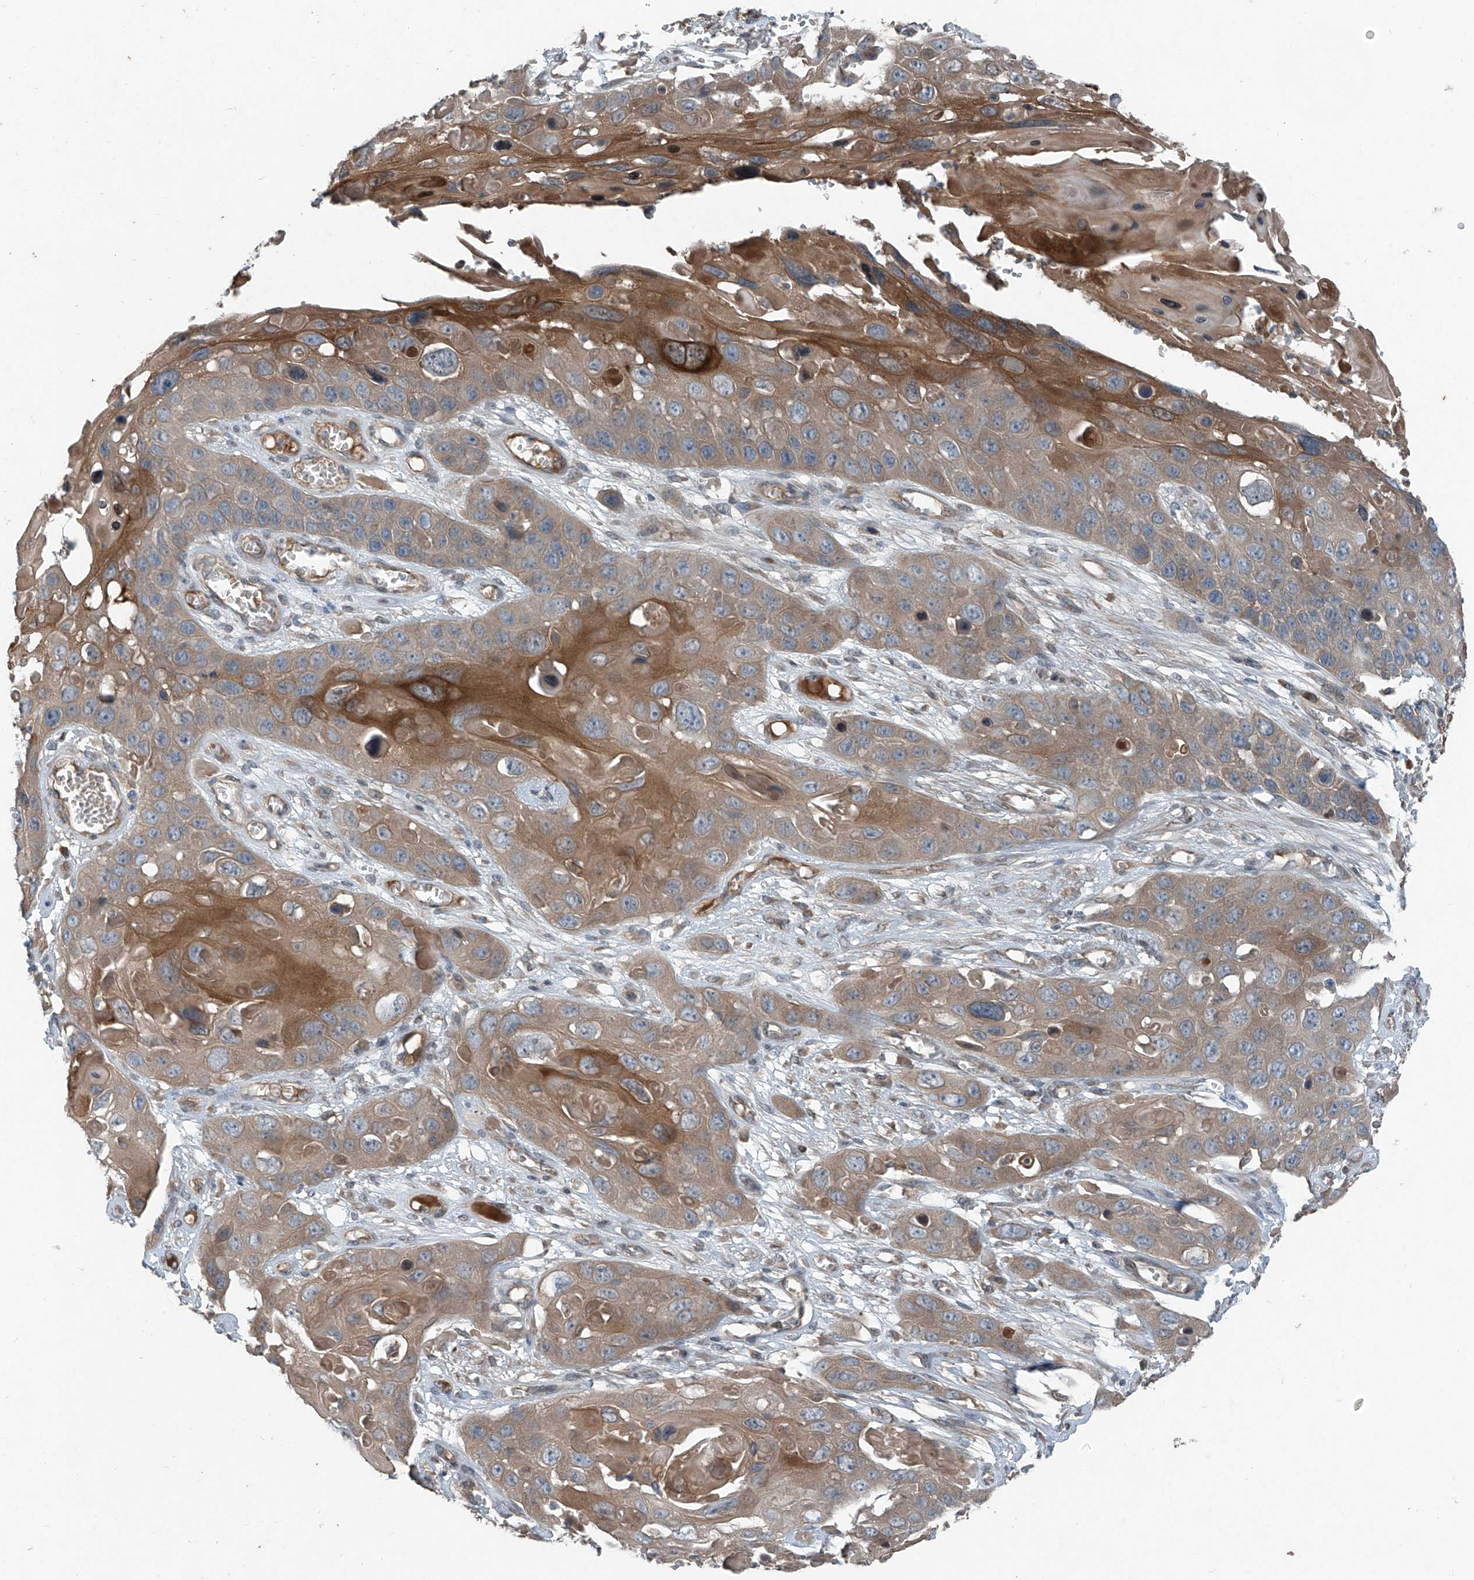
{"staining": {"intensity": "moderate", "quantity": ">75%", "location": "cytoplasmic/membranous"}, "tissue": "skin cancer", "cell_type": "Tumor cells", "image_type": "cancer", "snomed": [{"axis": "morphology", "description": "Squamous cell carcinoma, NOS"}, {"axis": "topography", "description": "Skin"}], "caption": "Immunohistochemical staining of human skin squamous cell carcinoma demonstrates medium levels of moderate cytoplasmic/membranous staining in about >75% of tumor cells.", "gene": "FOXRED2", "patient": {"sex": "male", "age": 55}}